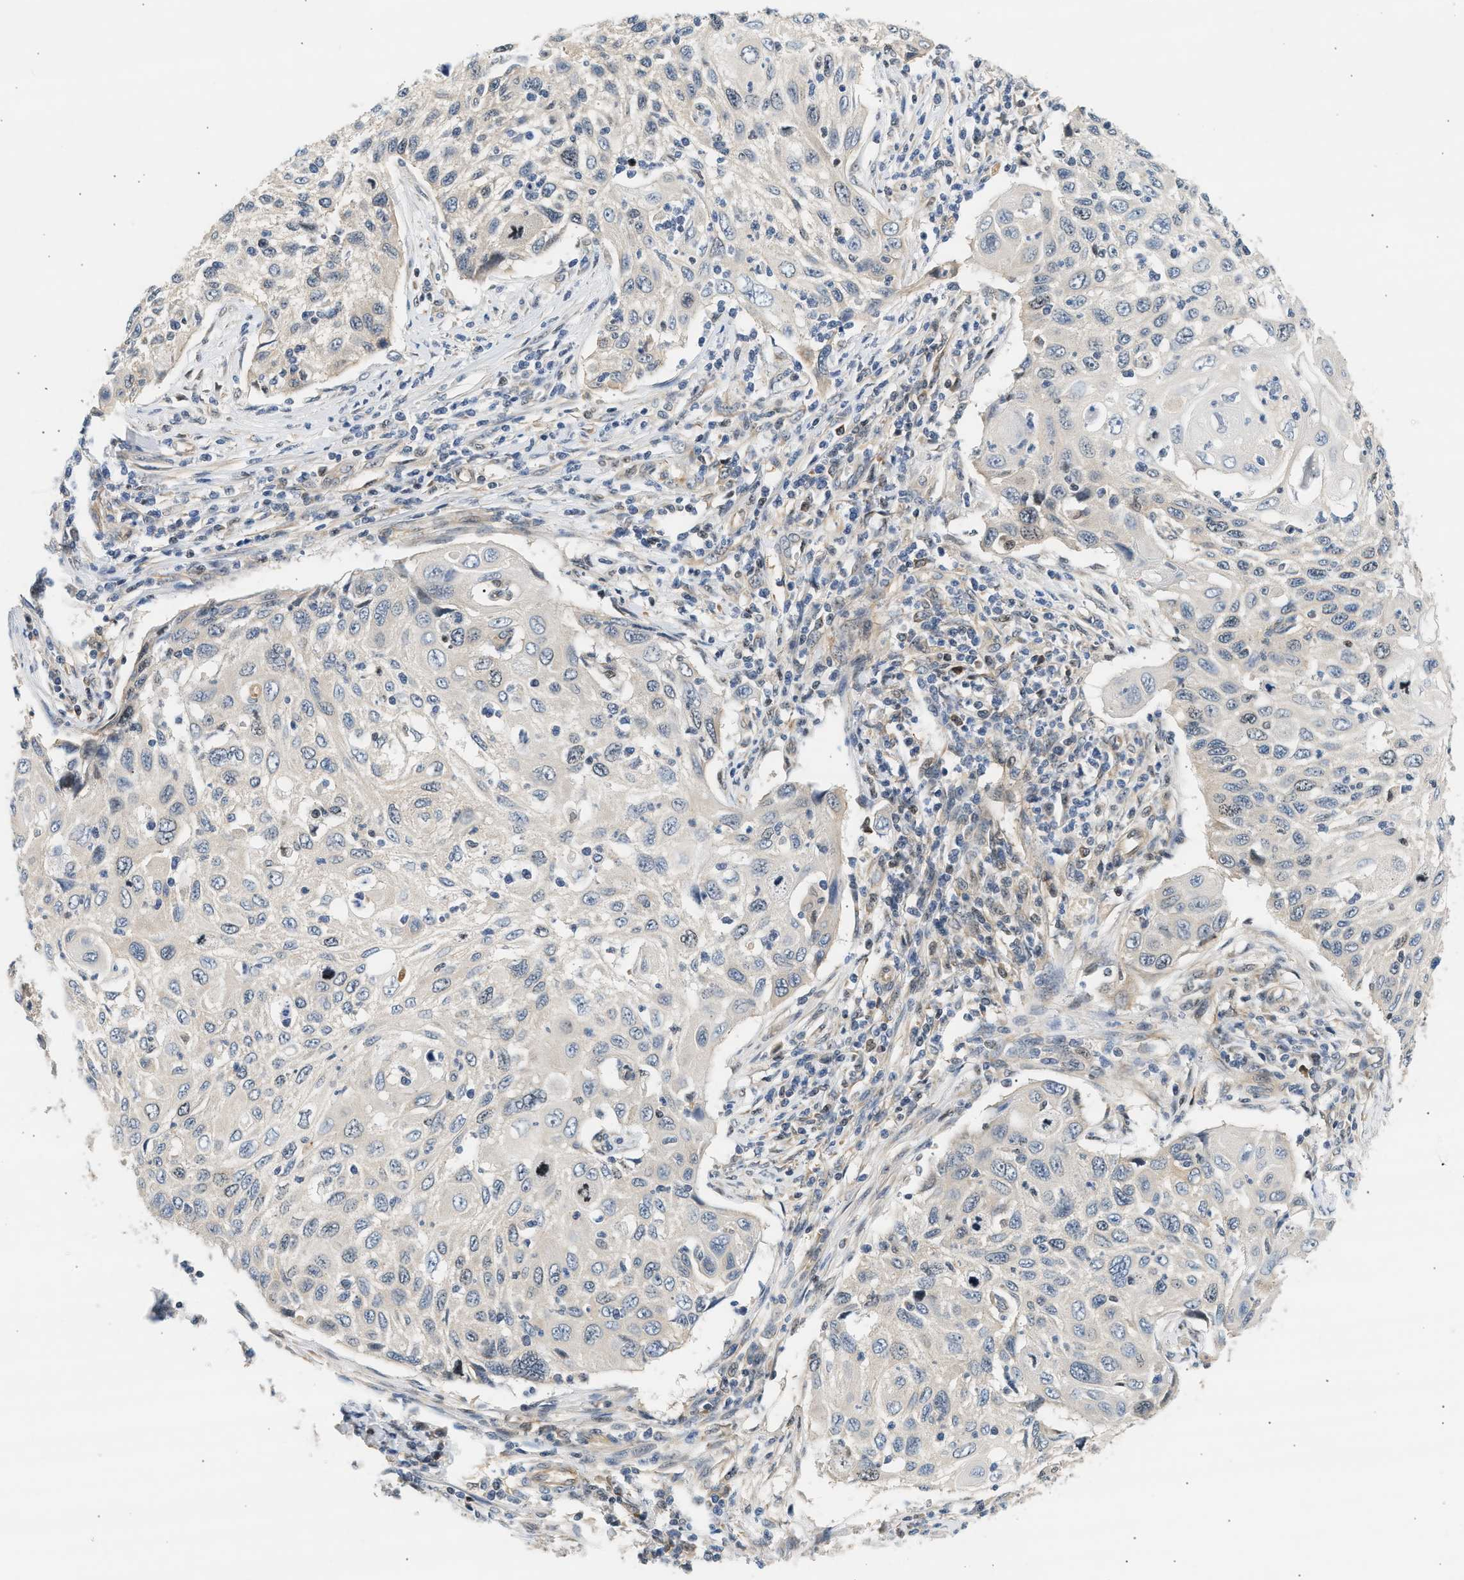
{"staining": {"intensity": "negative", "quantity": "none", "location": "none"}, "tissue": "cervical cancer", "cell_type": "Tumor cells", "image_type": "cancer", "snomed": [{"axis": "morphology", "description": "Squamous cell carcinoma, NOS"}, {"axis": "topography", "description": "Cervix"}], "caption": "Immunohistochemistry image of neoplastic tissue: cervical cancer (squamous cell carcinoma) stained with DAB reveals no significant protein expression in tumor cells. Nuclei are stained in blue.", "gene": "WDR31", "patient": {"sex": "female", "age": 70}}